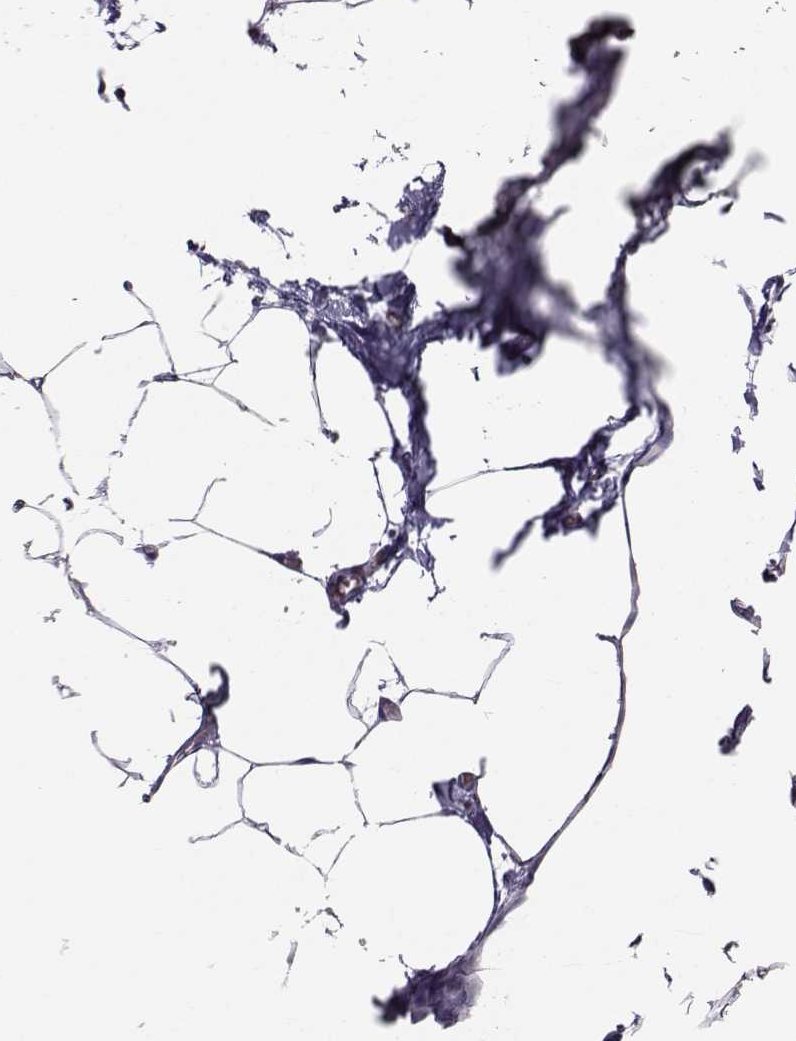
{"staining": {"intensity": "negative", "quantity": "none", "location": "none"}, "tissue": "adipose tissue", "cell_type": "Adipocytes", "image_type": "normal", "snomed": [{"axis": "morphology", "description": "Normal tissue, NOS"}, {"axis": "topography", "description": "Adipose tissue"}], "caption": "Immunohistochemical staining of unremarkable adipose tissue shows no significant positivity in adipocytes. (Brightfield microscopy of DAB (3,3'-diaminobenzidine) immunohistochemistry (IHC) at high magnification).", "gene": "GARIN3", "patient": {"sex": "male", "age": 57}}